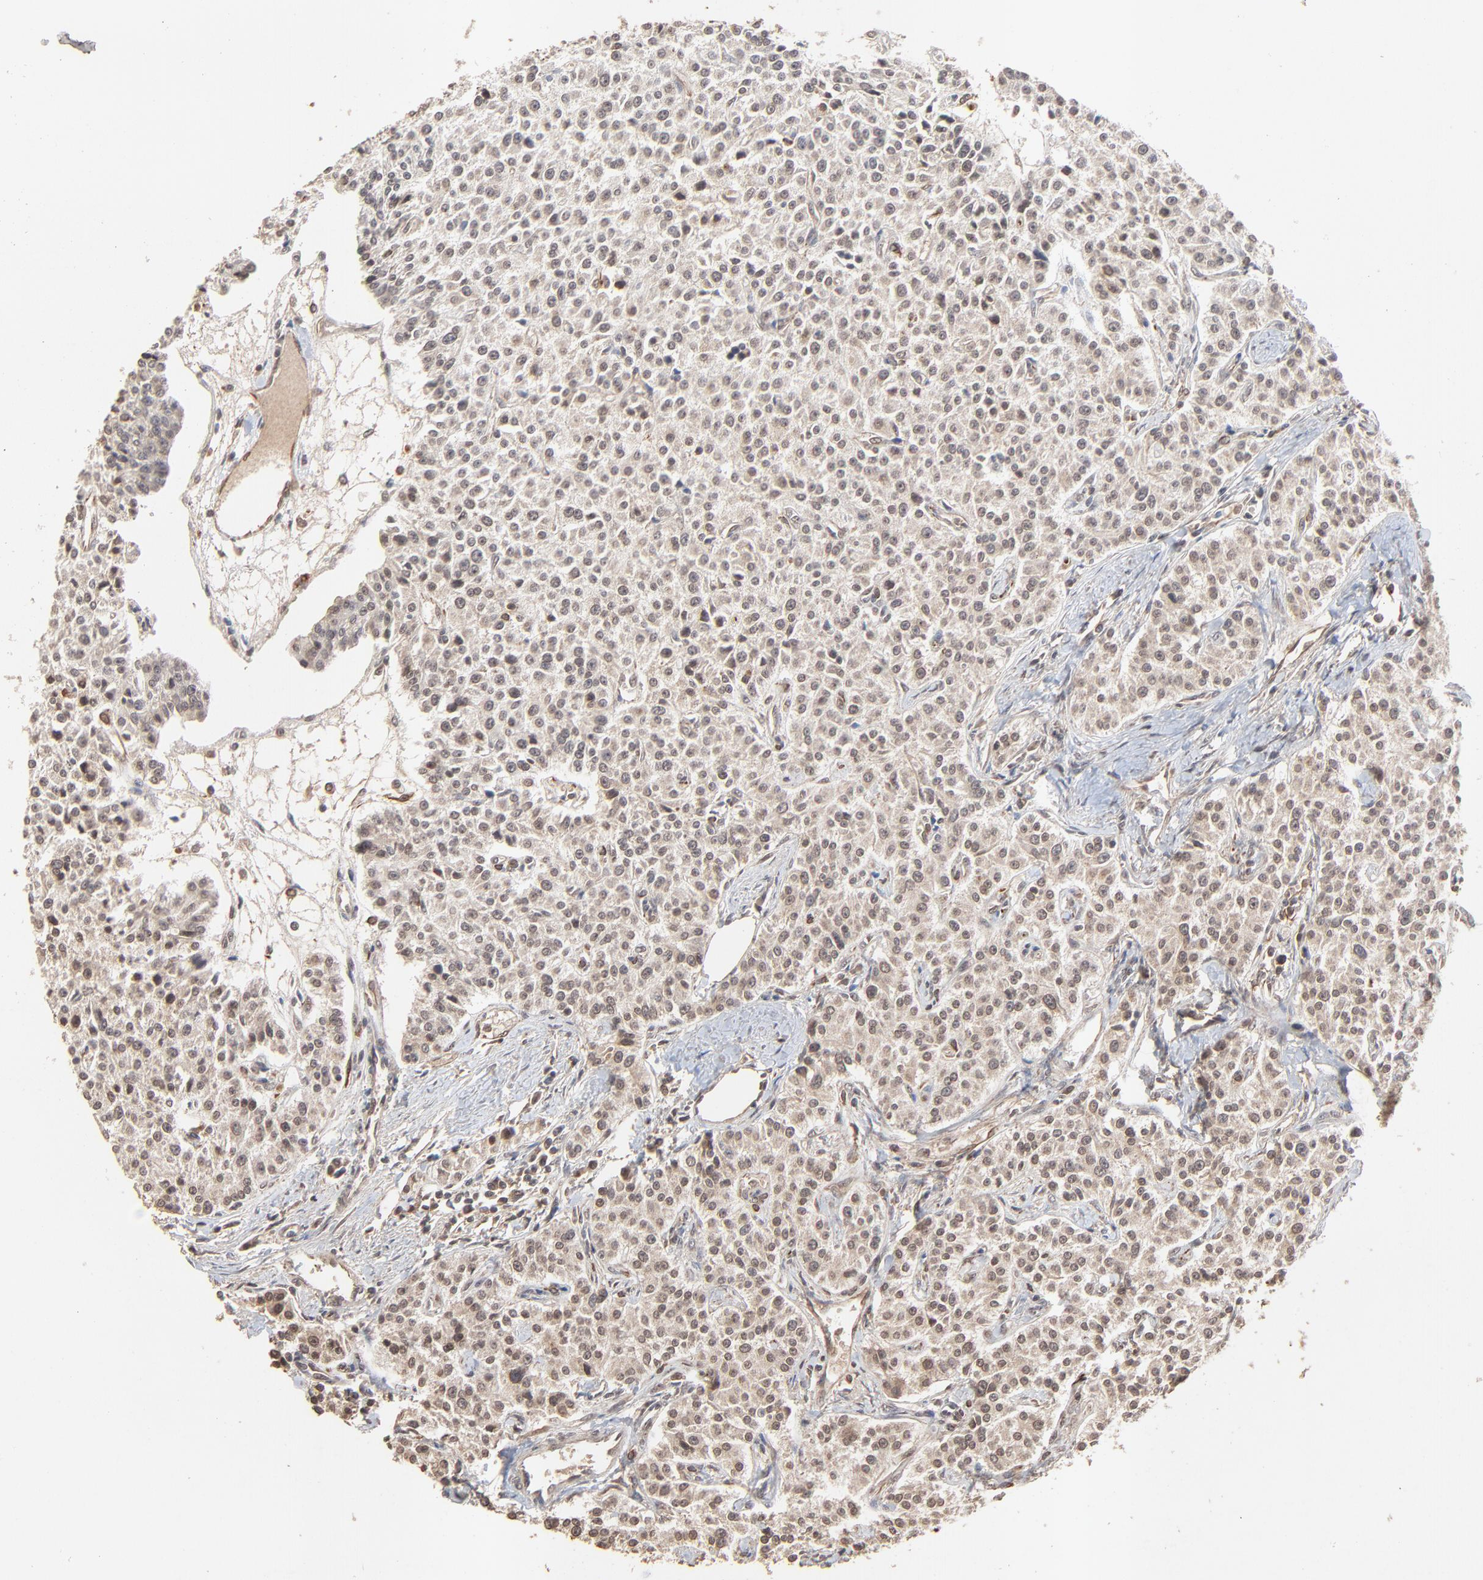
{"staining": {"intensity": "weak", "quantity": ">75%", "location": "cytoplasmic/membranous,nuclear"}, "tissue": "carcinoid", "cell_type": "Tumor cells", "image_type": "cancer", "snomed": [{"axis": "morphology", "description": "Carcinoid, malignant, NOS"}, {"axis": "topography", "description": "Stomach"}], "caption": "IHC photomicrograph of neoplastic tissue: human carcinoid (malignant) stained using immunohistochemistry (IHC) demonstrates low levels of weak protein expression localized specifically in the cytoplasmic/membranous and nuclear of tumor cells, appearing as a cytoplasmic/membranous and nuclear brown color.", "gene": "FAM227A", "patient": {"sex": "female", "age": 76}}